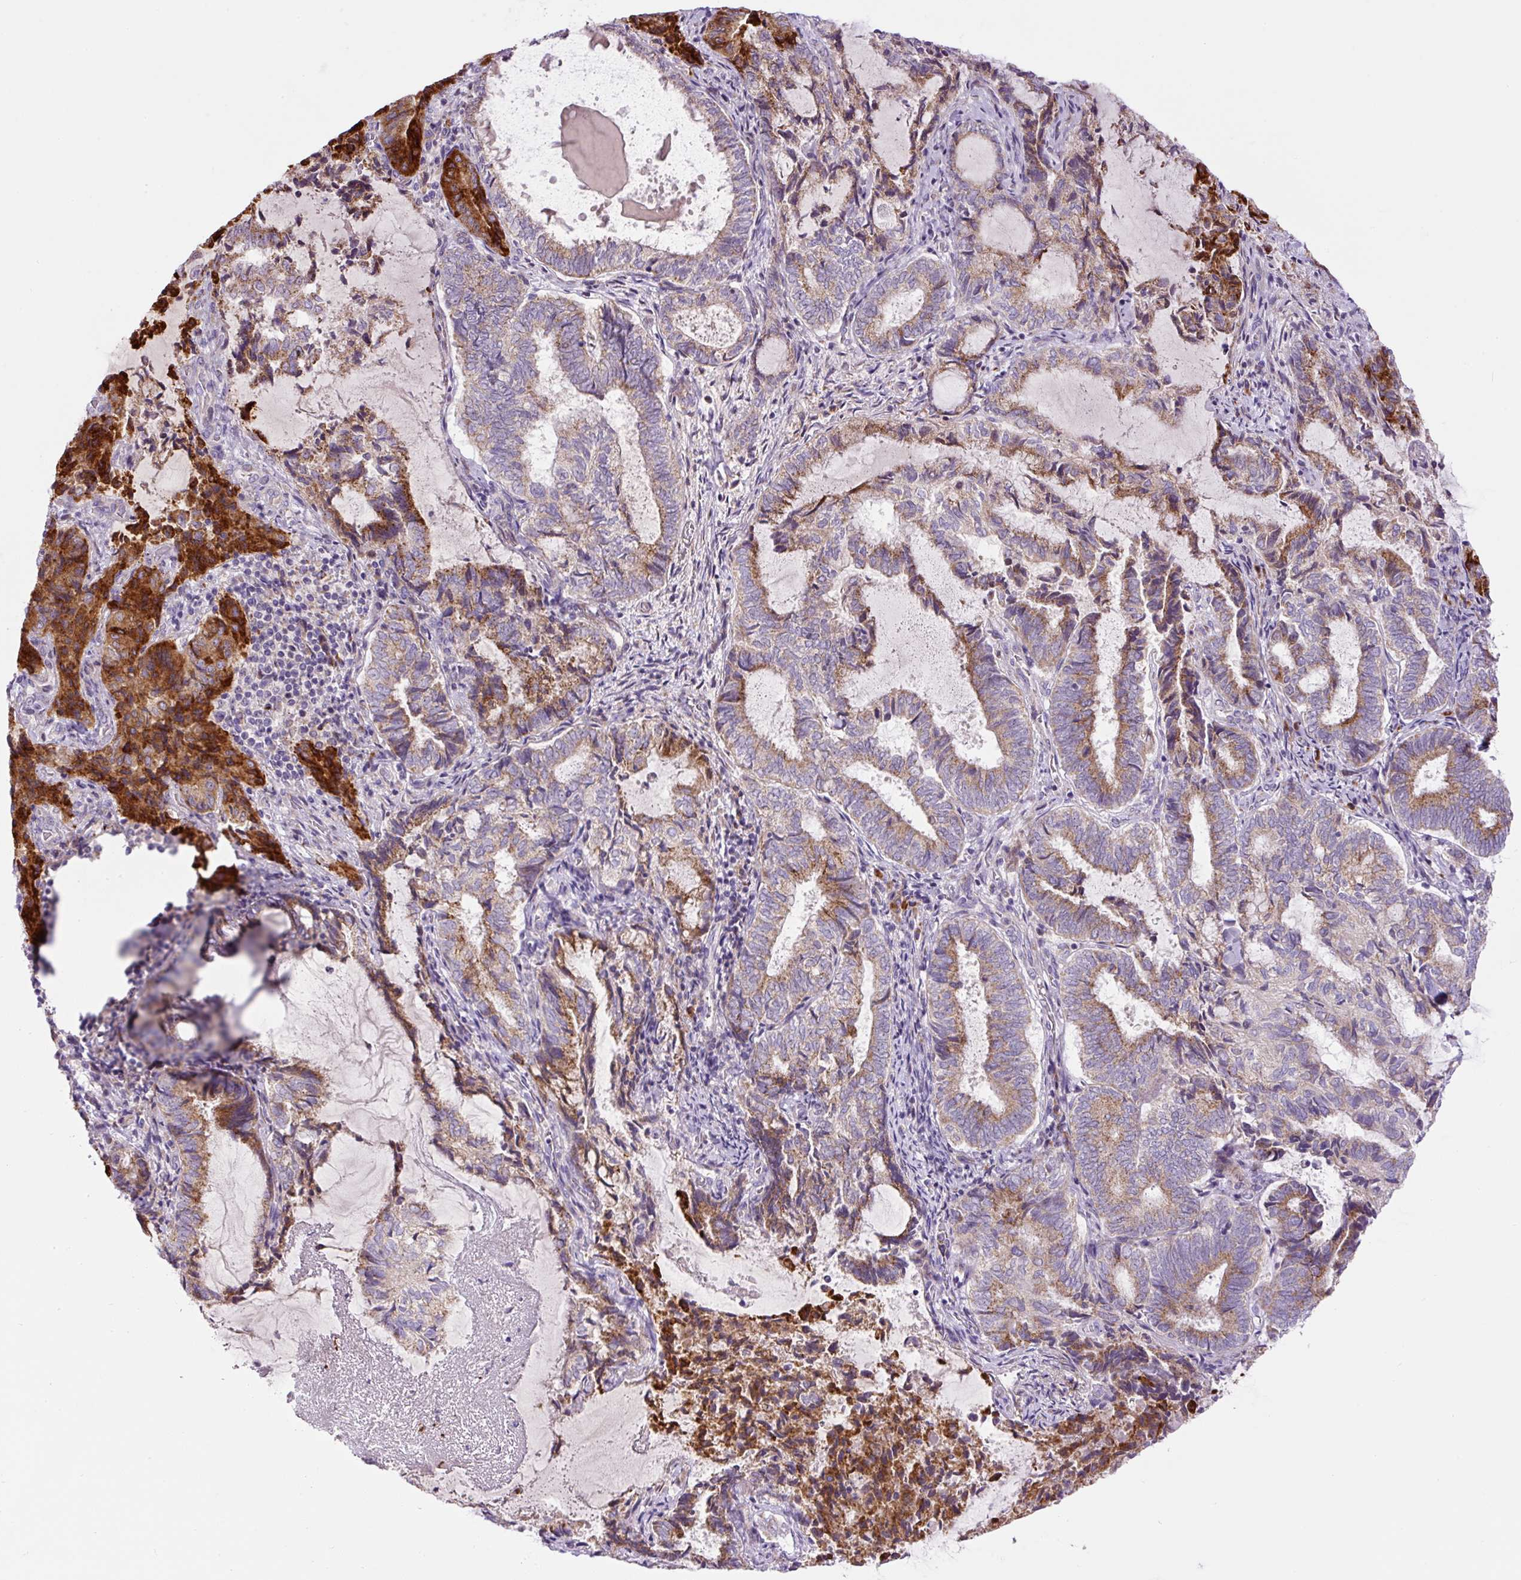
{"staining": {"intensity": "moderate", "quantity": ">75%", "location": "cytoplasmic/membranous"}, "tissue": "endometrial cancer", "cell_type": "Tumor cells", "image_type": "cancer", "snomed": [{"axis": "morphology", "description": "Adenocarcinoma, NOS"}, {"axis": "topography", "description": "Endometrium"}], "caption": "Moderate cytoplasmic/membranous expression is seen in about >75% of tumor cells in endometrial cancer (adenocarcinoma).", "gene": "ZNF596", "patient": {"sex": "female", "age": 80}}